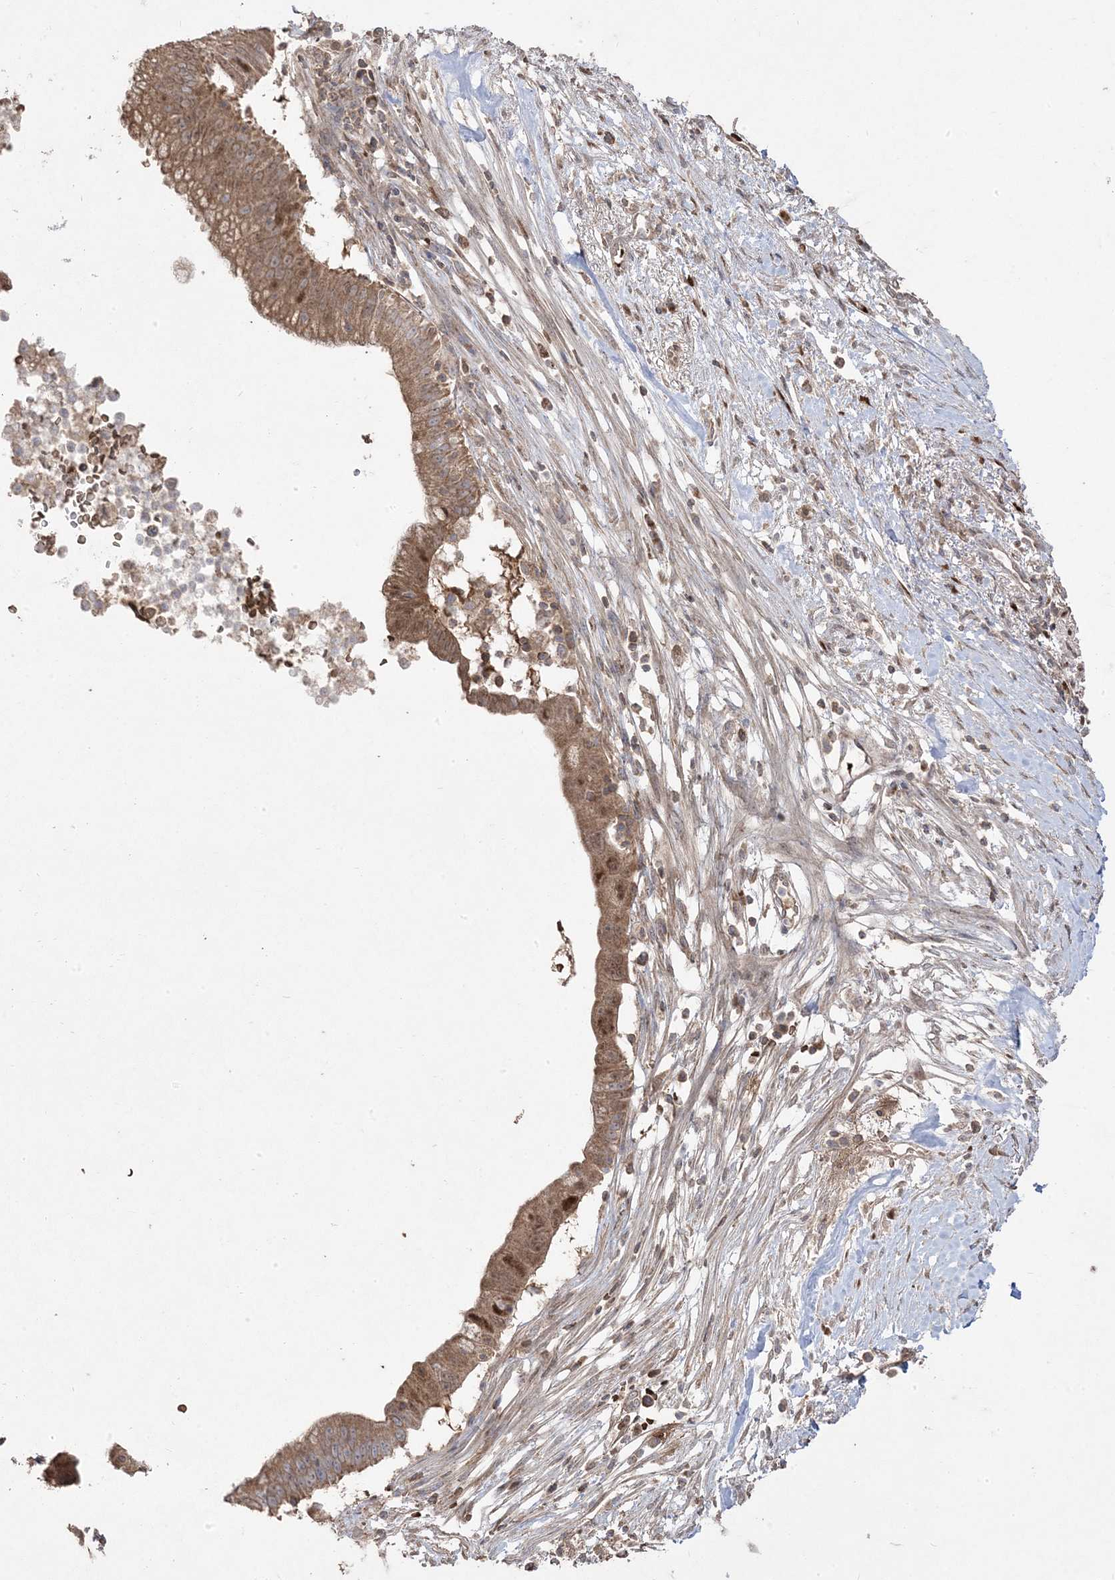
{"staining": {"intensity": "moderate", "quantity": ">75%", "location": "cytoplasmic/membranous,nuclear"}, "tissue": "pancreatic cancer", "cell_type": "Tumor cells", "image_type": "cancer", "snomed": [{"axis": "morphology", "description": "Adenocarcinoma, NOS"}, {"axis": "topography", "description": "Pancreas"}], "caption": "IHC of pancreatic cancer (adenocarcinoma) demonstrates medium levels of moderate cytoplasmic/membranous and nuclear expression in about >75% of tumor cells.", "gene": "PPOX", "patient": {"sex": "male", "age": 68}}